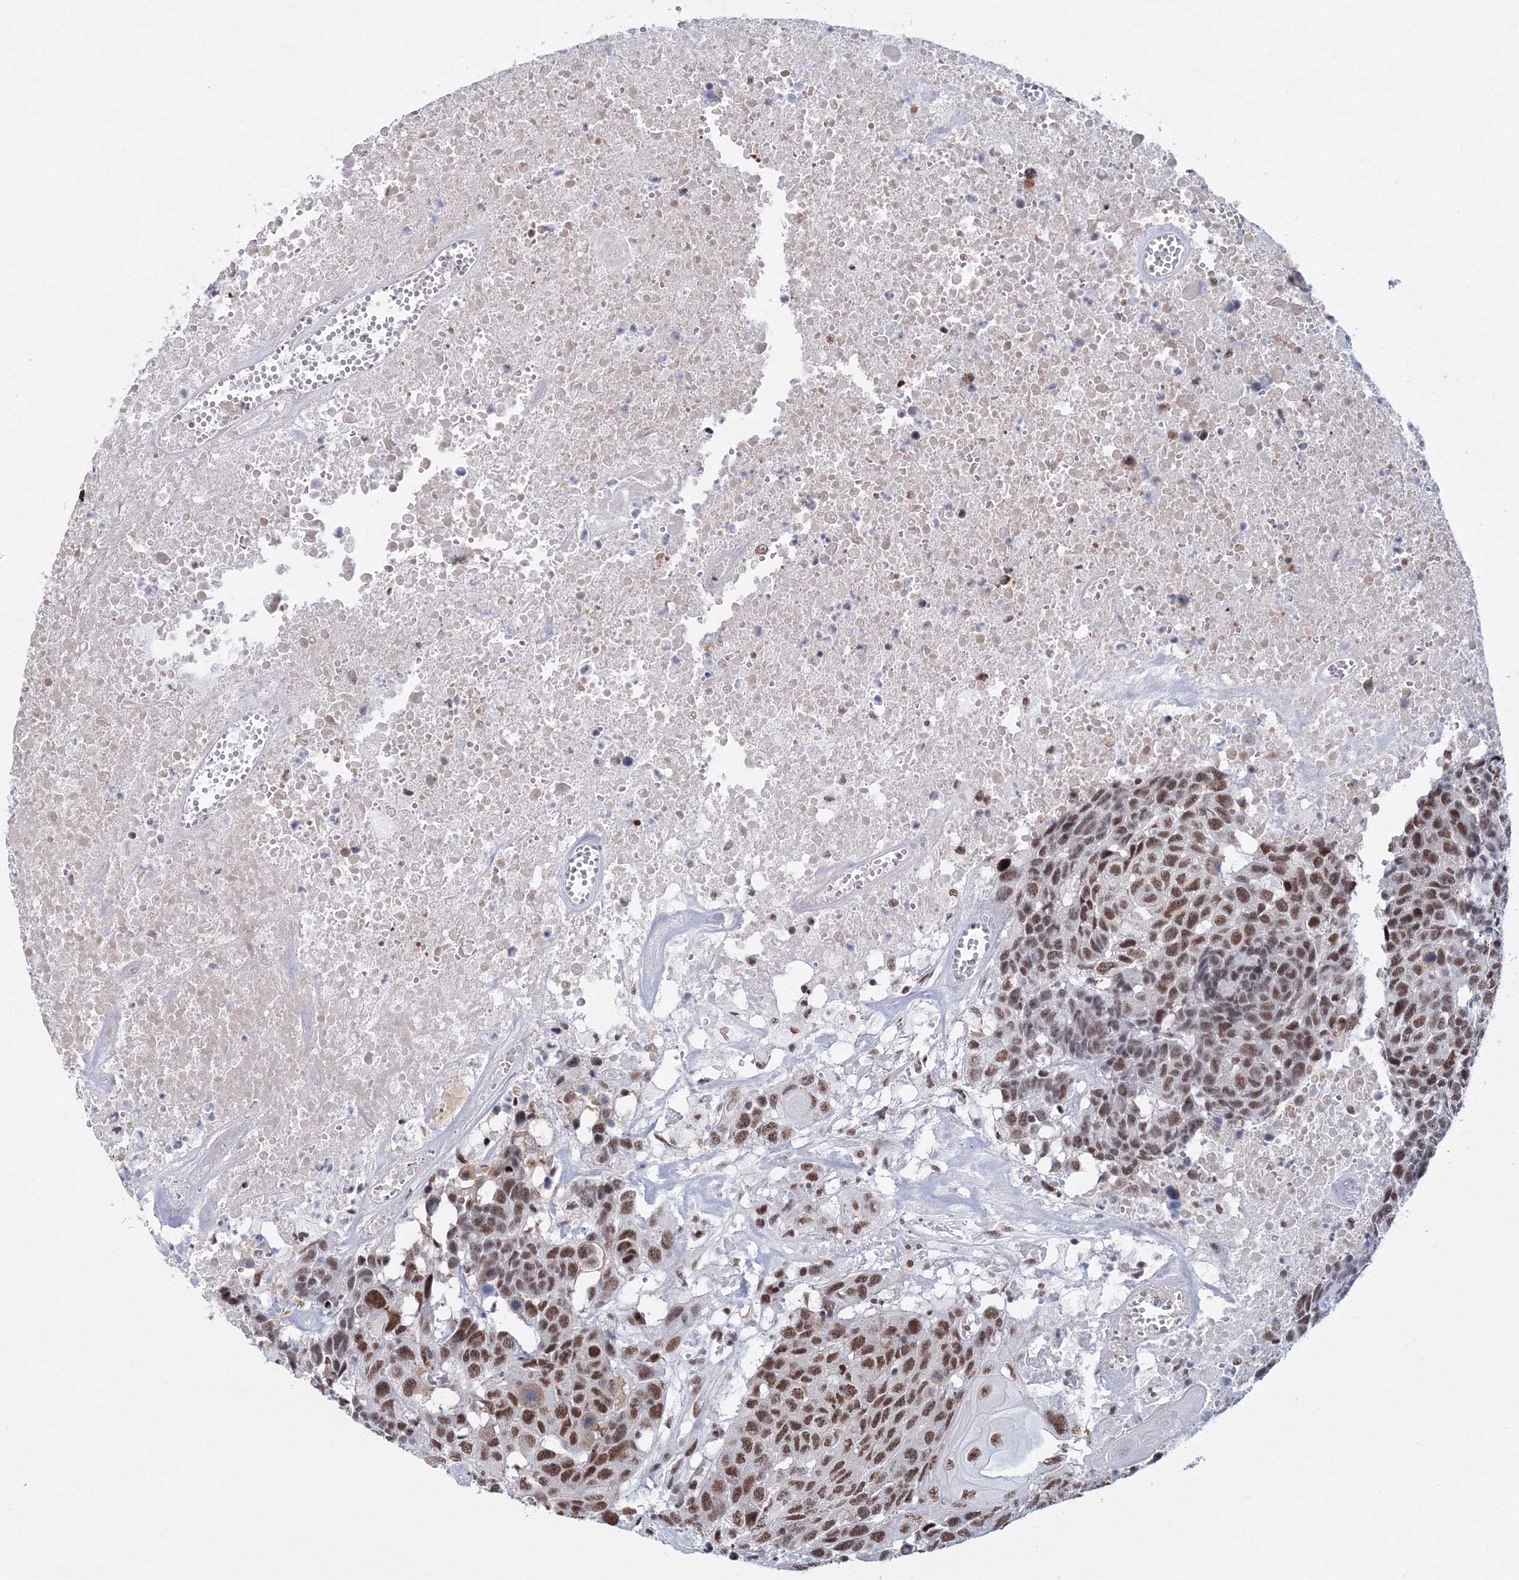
{"staining": {"intensity": "moderate", "quantity": ">75%", "location": "nuclear"}, "tissue": "head and neck cancer", "cell_type": "Tumor cells", "image_type": "cancer", "snomed": [{"axis": "morphology", "description": "Squamous cell carcinoma, NOS"}, {"axis": "topography", "description": "Head-Neck"}], "caption": "DAB immunohistochemical staining of head and neck cancer shows moderate nuclear protein positivity in about >75% of tumor cells.", "gene": "SF3B6", "patient": {"sex": "male", "age": 66}}